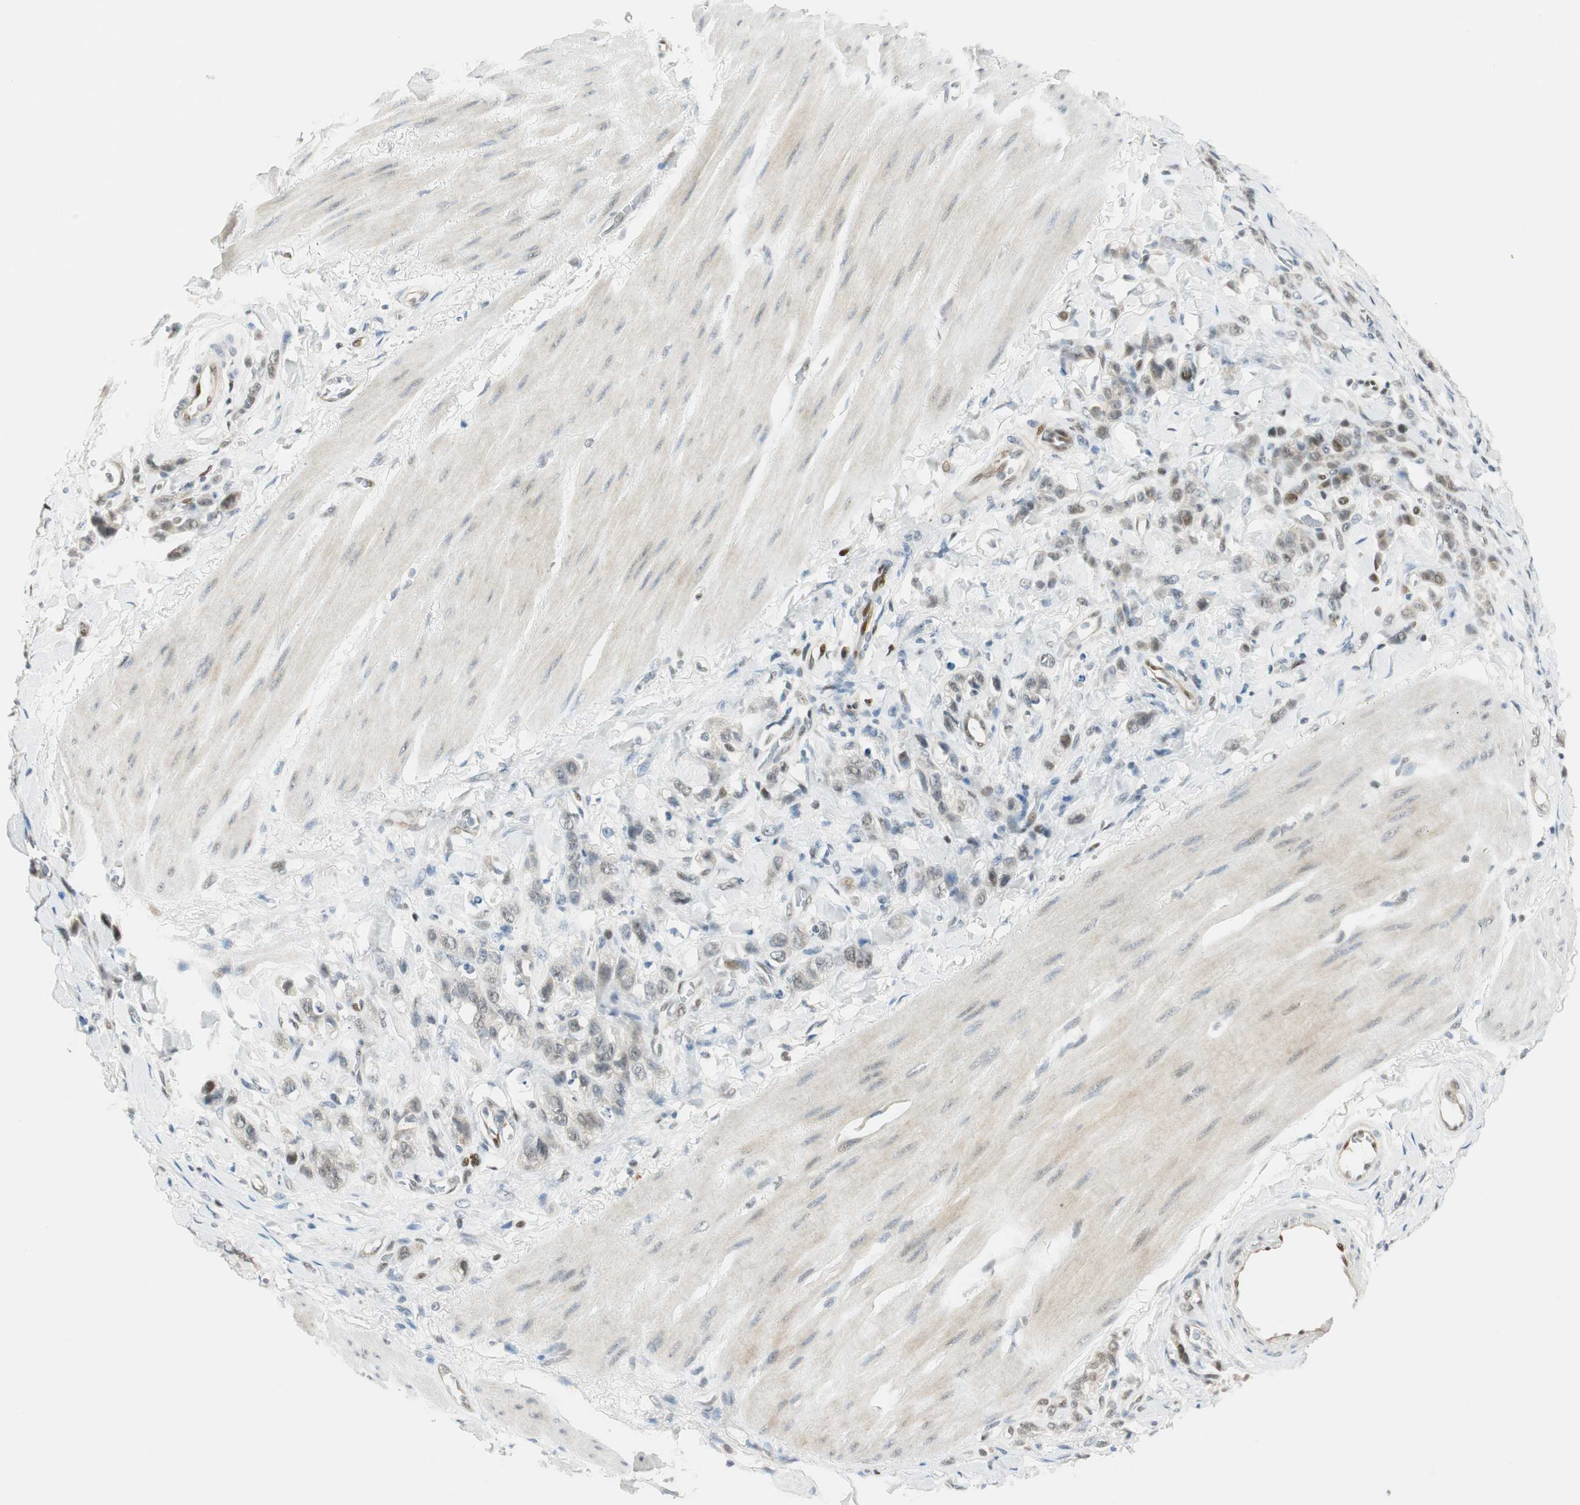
{"staining": {"intensity": "weak", "quantity": "25%-75%", "location": "nuclear"}, "tissue": "stomach cancer", "cell_type": "Tumor cells", "image_type": "cancer", "snomed": [{"axis": "morphology", "description": "Adenocarcinoma, NOS"}, {"axis": "topography", "description": "Stomach"}], "caption": "Adenocarcinoma (stomach) stained for a protein reveals weak nuclear positivity in tumor cells.", "gene": "MSX2", "patient": {"sex": "male", "age": 82}}